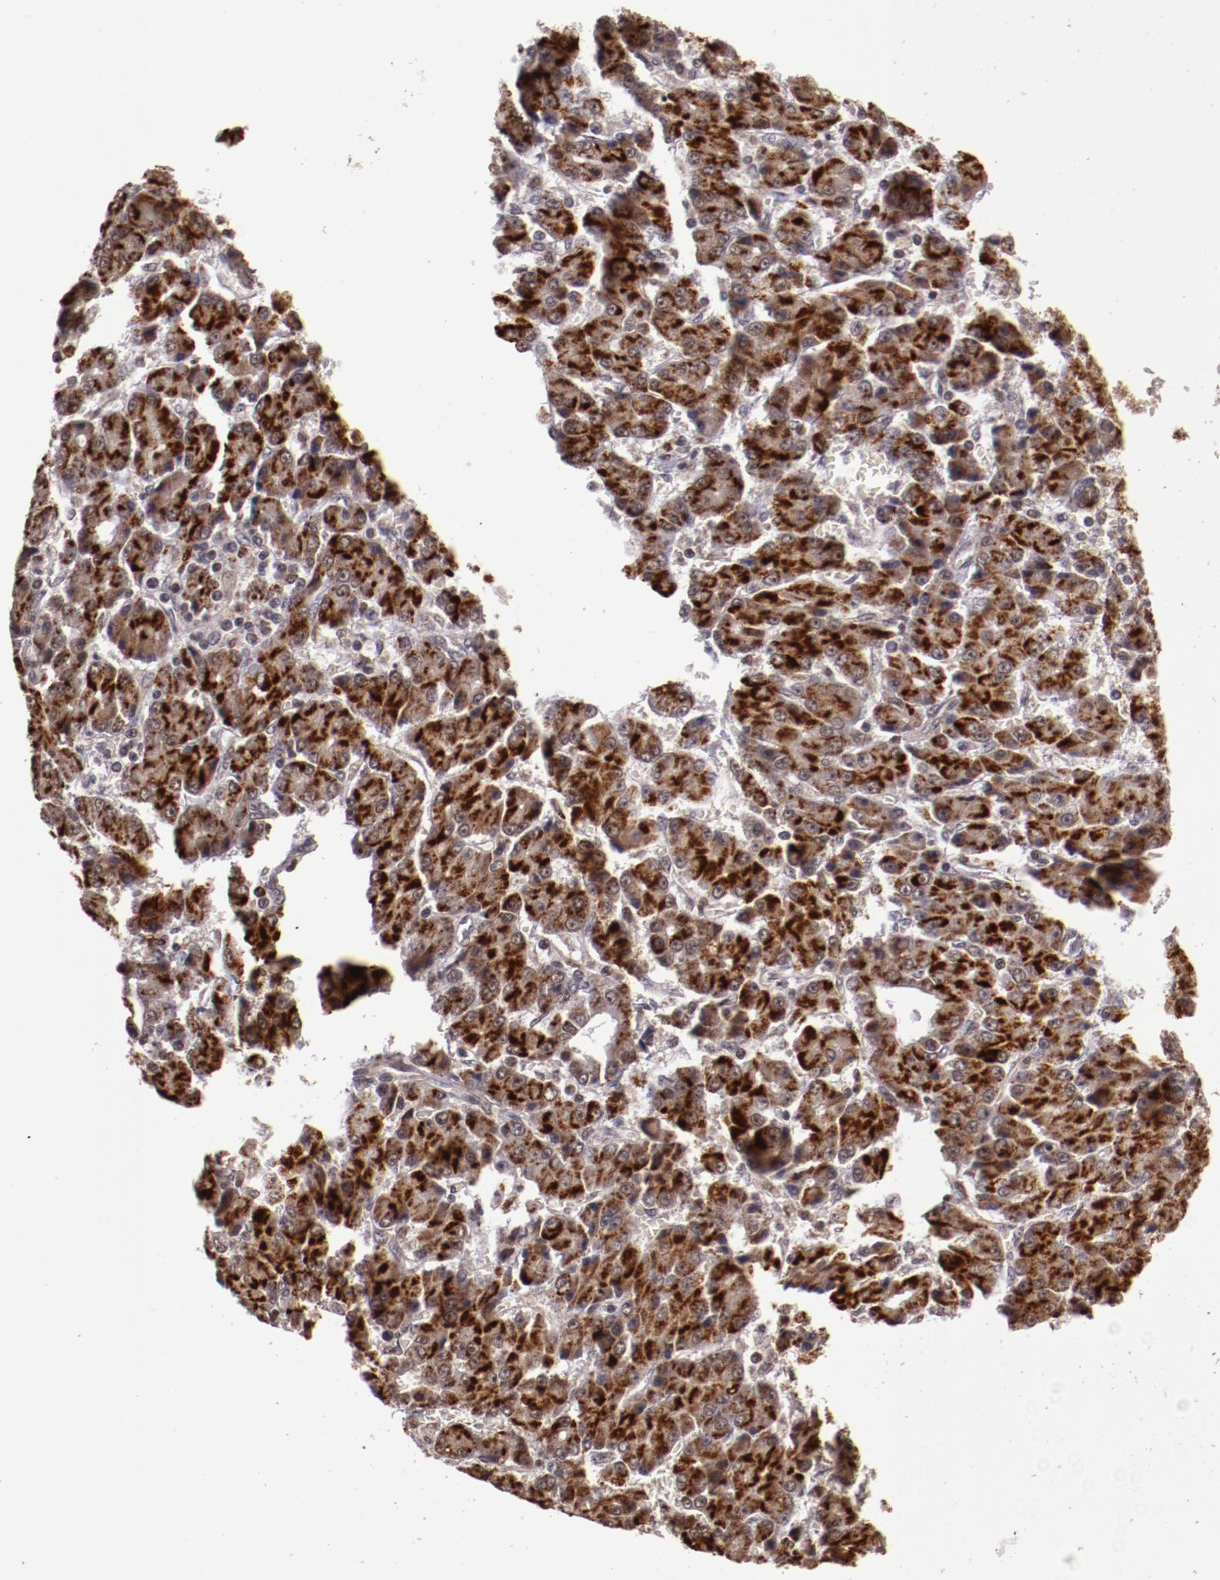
{"staining": {"intensity": "strong", "quantity": ">75%", "location": "cytoplasmic/membranous"}, "tissue": "liver cancer", "cell_type": "Tumor cells", "image_type": "cancer", "snomed": [{"axis": "morphology", "description": "Carcinoma, Hepatocellular, NOS"}, {"axis": "topography", "description": "Liver"}], "caption": "Liver hepatocellular carcinoma stained with immunohistochemistry displays strong cytoplasmic/membranous staining in approximately >75% of tumor cells. (DAB (3,3'-diaminobenzidine) IHC, brown staining for protein, blue staining for nuclei).", "gene": "CECR2", "patient": {"sex": "male", "age": 69}}